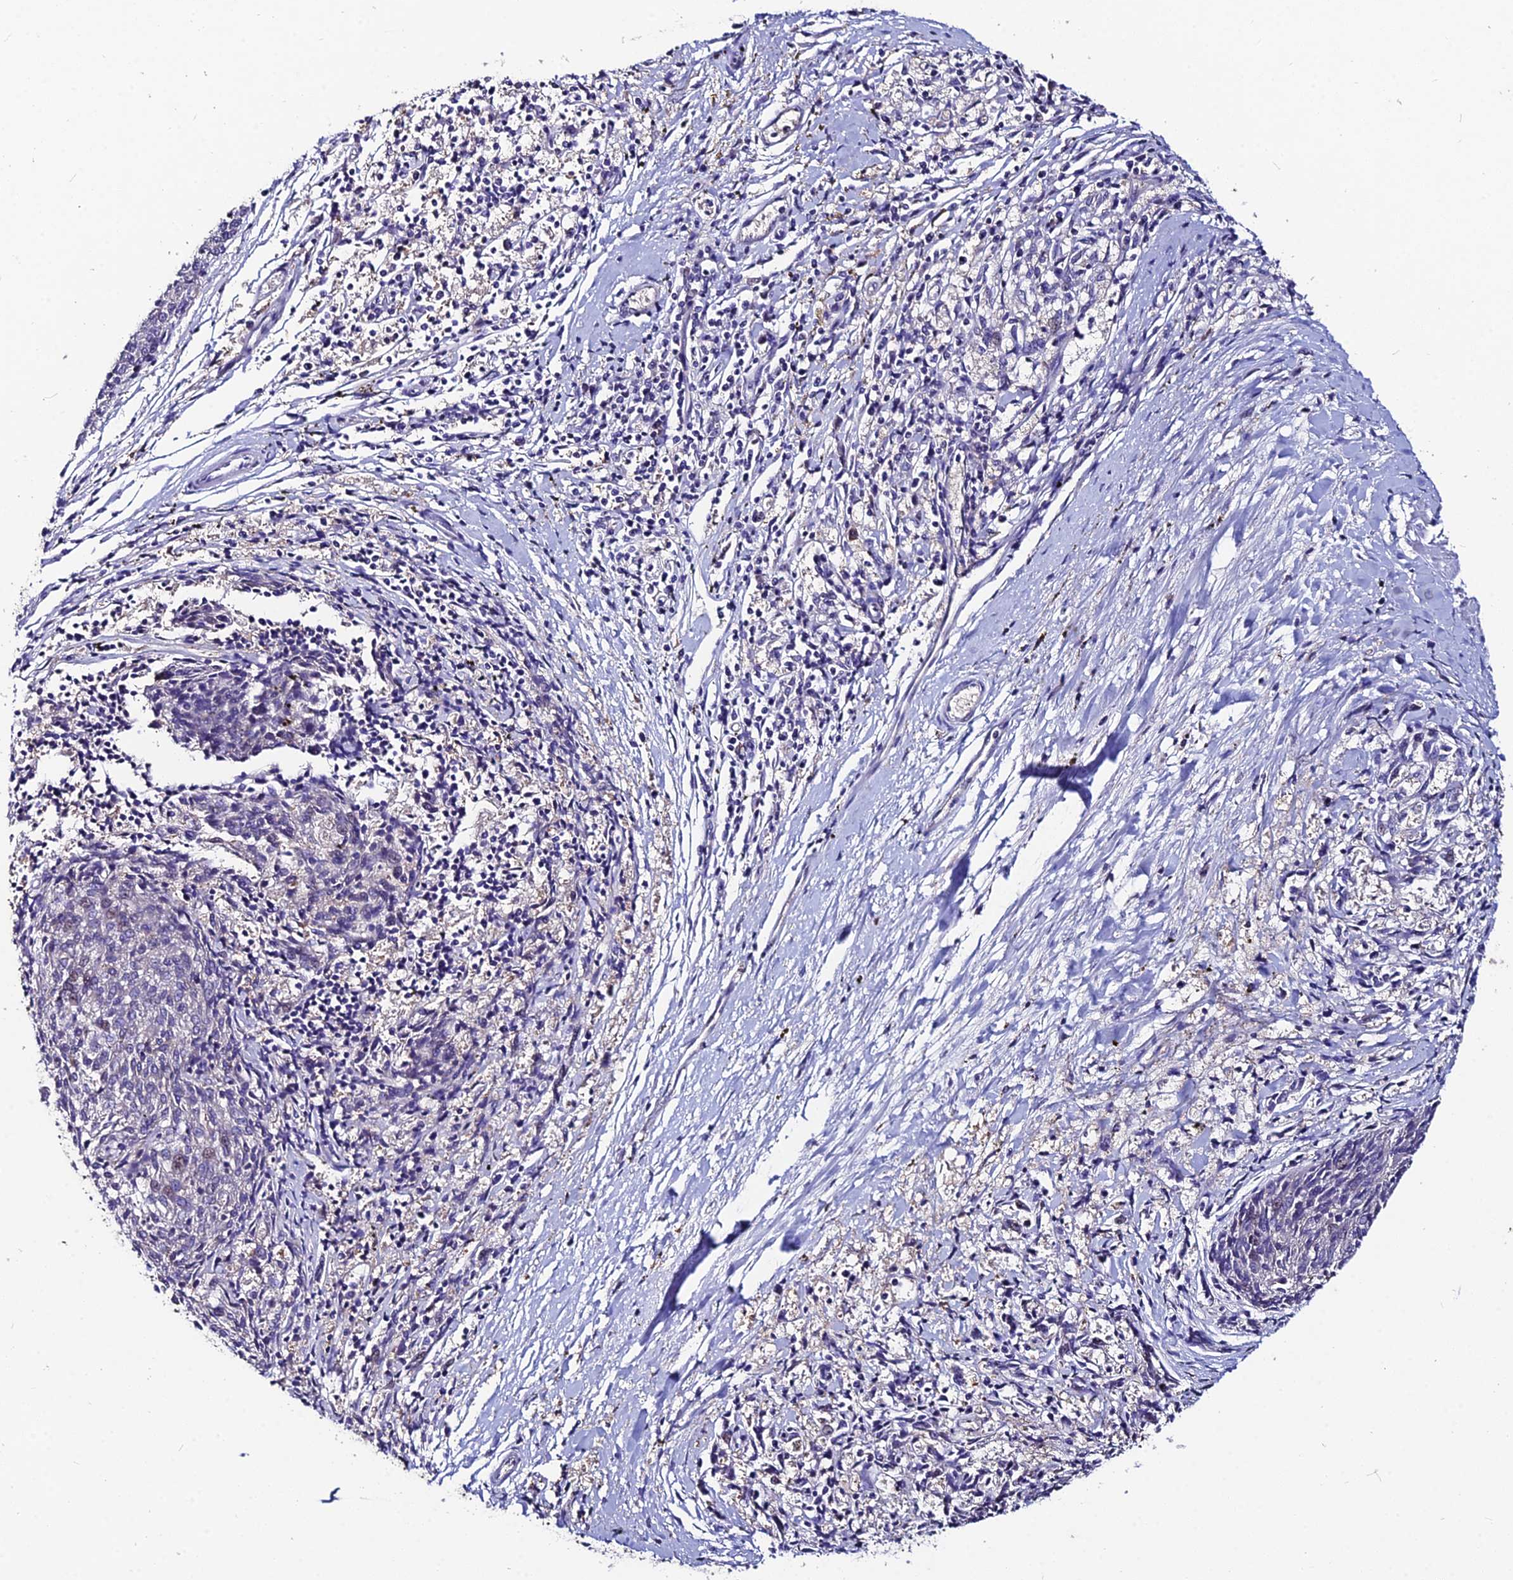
{"staining": {"intensity": "negative", "quantity": "none", "location": "none"}, "tissue": "melanoma", "cell_type": "Tumor cells", "image_type": "cancer", "snomed": [{"axis": "morphology", "description": "Malignant melanoma, NOS"}, {"axis": "topography", "description": "Skin"}], "caption": "Immunohistochemical staining of human malignant melanoma displays no significant expression in tumor cells.", "gene": "LGALS7", "patient": {"sex": "female", "age": 72}}